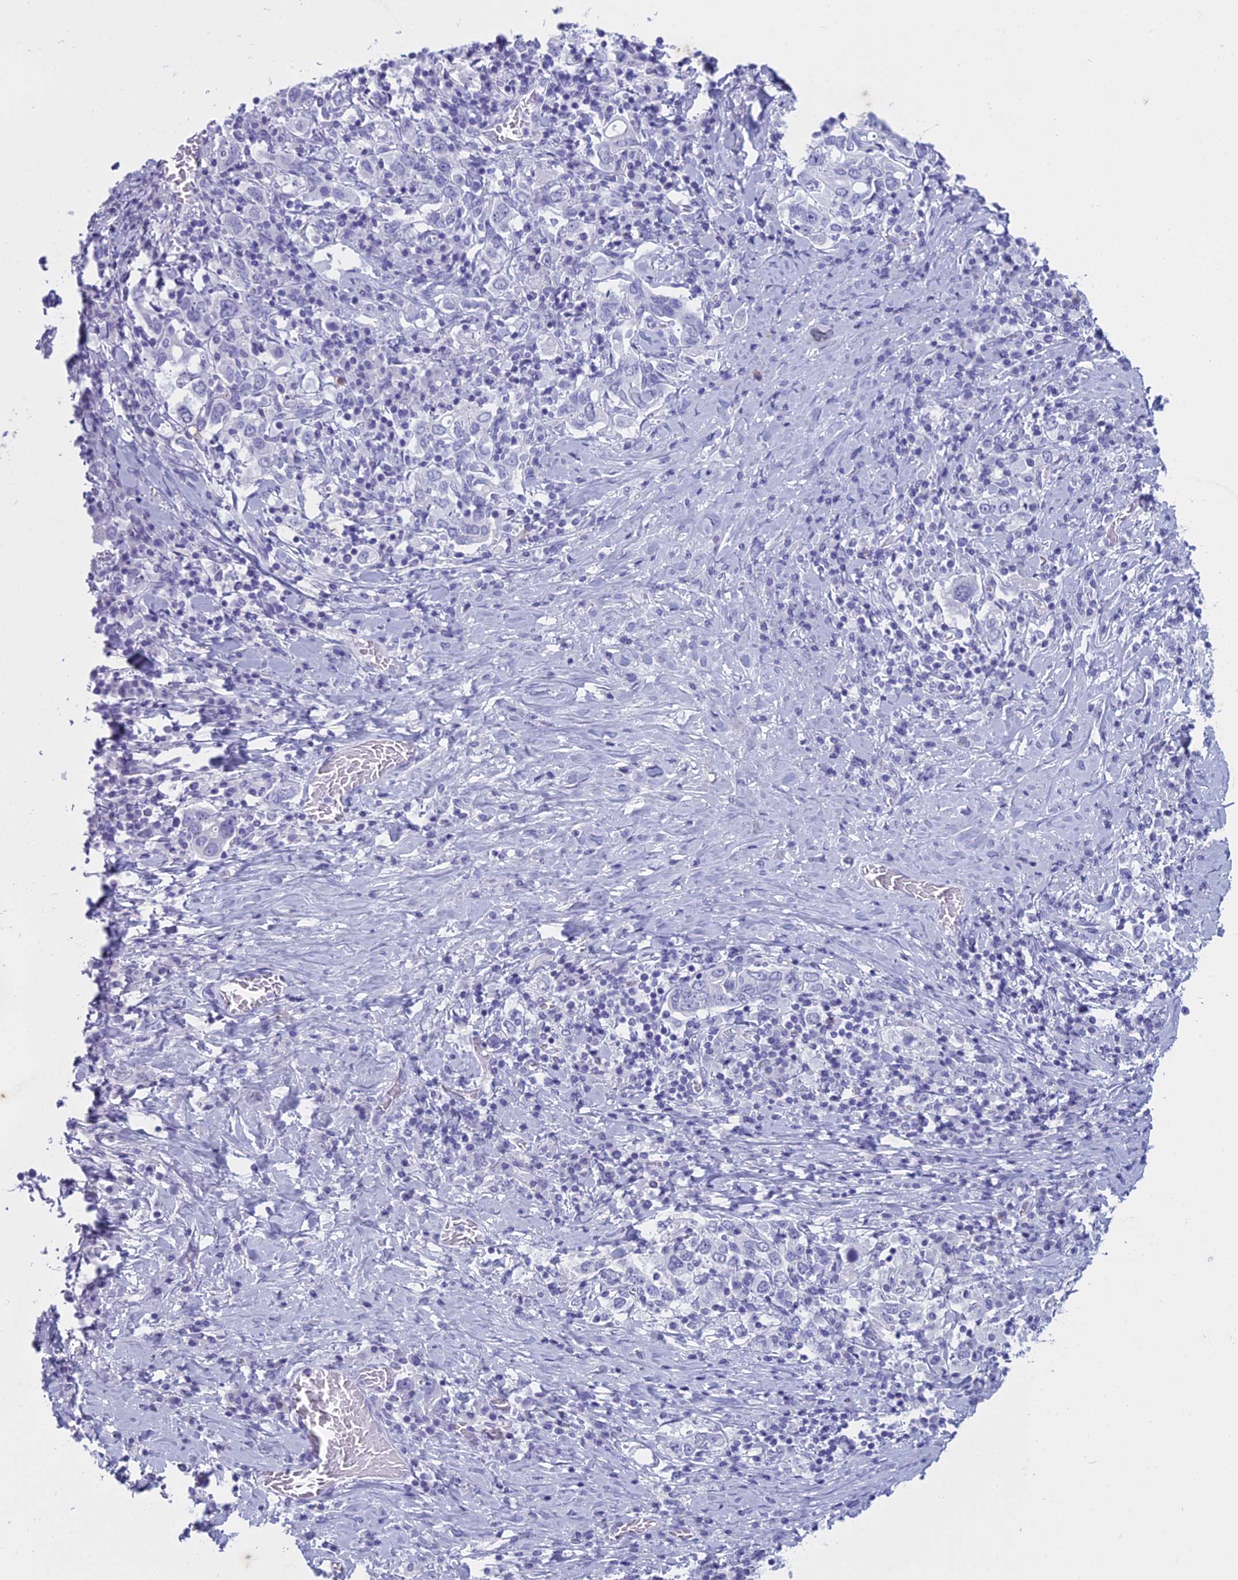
{"staining": {"intensity": "negative", "quantity": "none", "location": "none"}, "tissue": "stomach cancer", "cell_type": "Tumor cells", "image_type": "cancer", "snomed": [{"axis": "morphology", "description": "Adenocarcinoma, NOS"}, {"axis": "topography", "description": "Stomach, upper"}, {"axis": "topography", "description": "Stomach"}], "caption": "Tumor cells show no significant expression in stomach adenocarcinoma.", "gene": "HMGB4", "patient": {"sex": "male", "age": 62}}